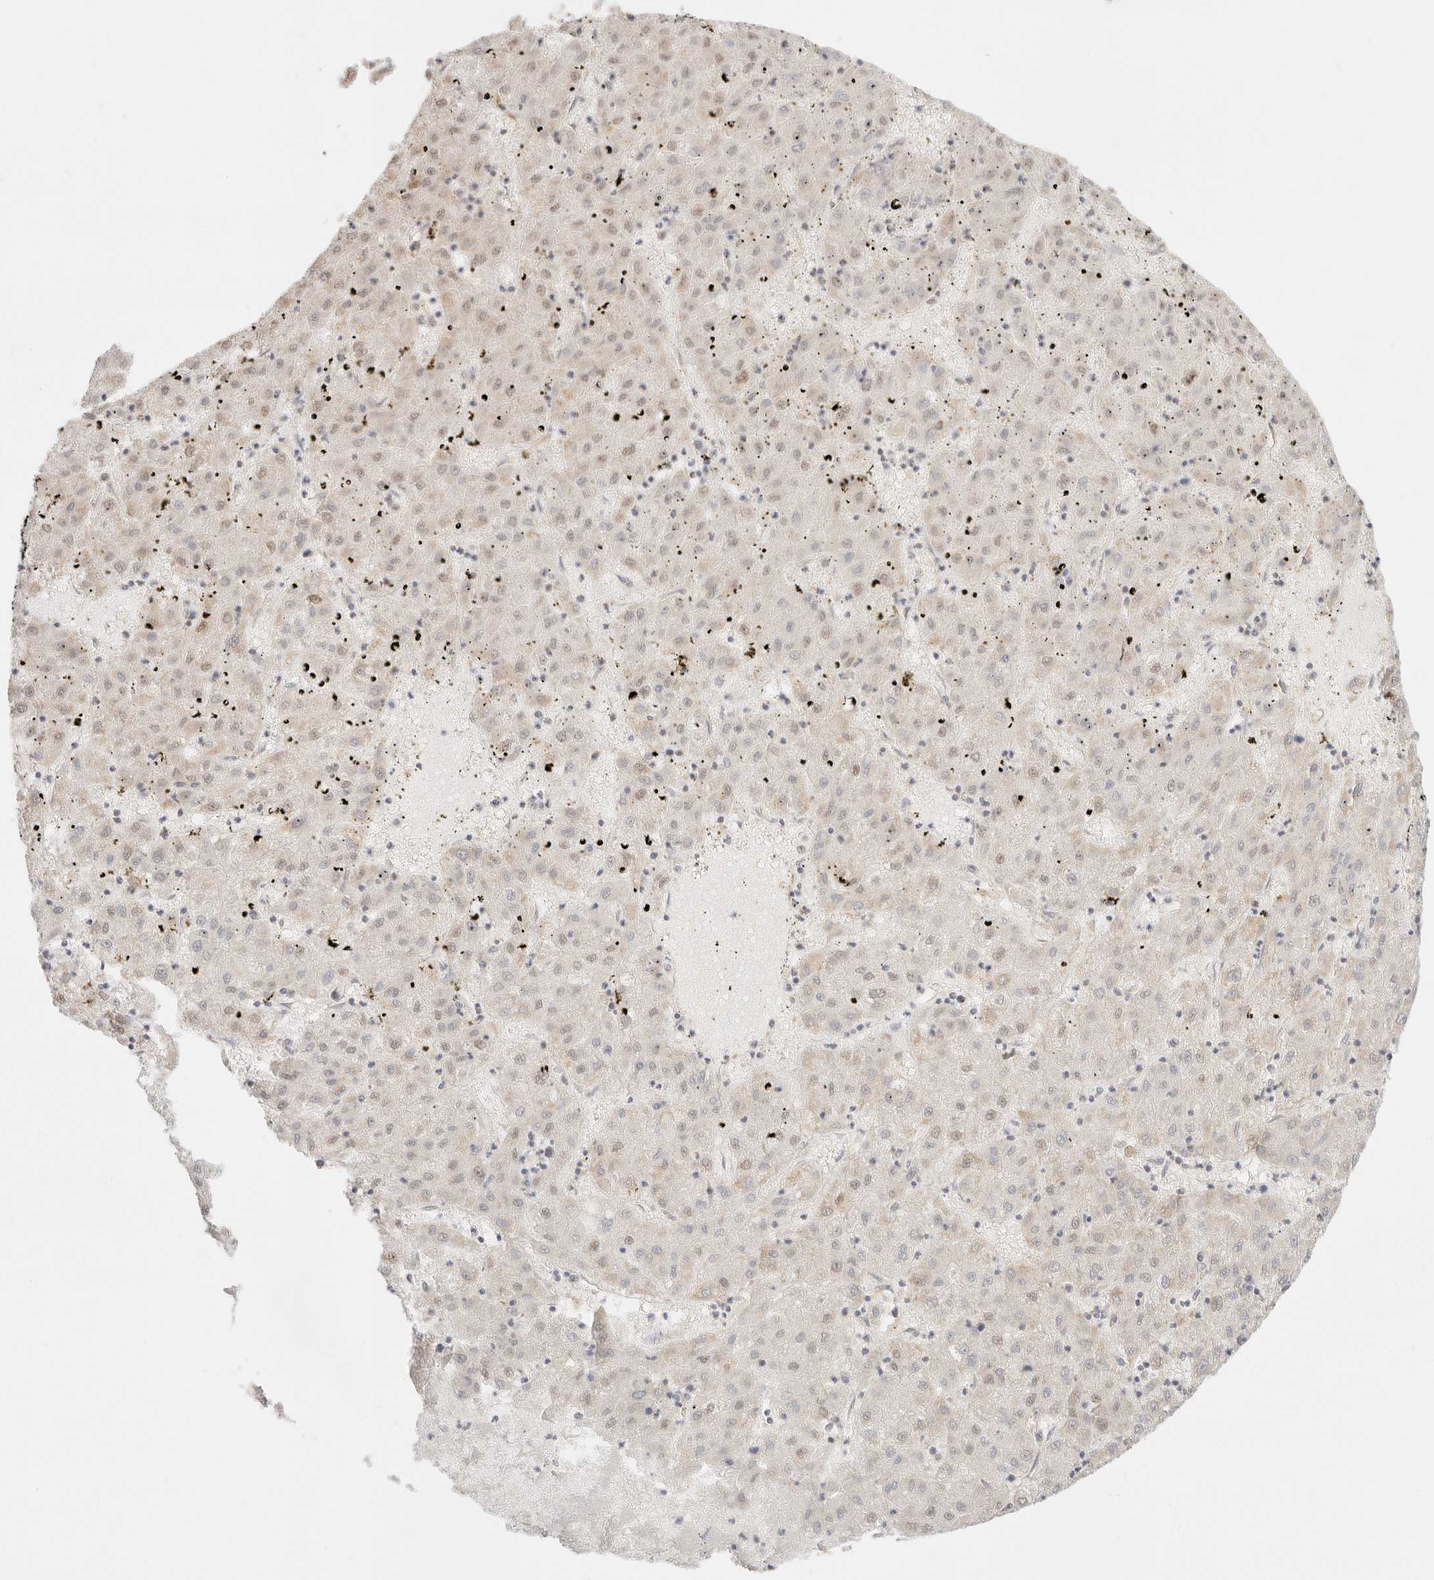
{"staining": {"intensity": "weak", "quantity": "25%-75%", "location": "cytoplasmic/membranous,nuclear"}, "tissue": "liver cancer", "cell_type": "Tumor cells", "image_type": "cancer", "snomed": [{"axis": "morphology", "description": "Carcinoma, Hepatocellular, NOS"}, {"axis": "topography", "description": "Liver"}], "caption": "A high-resolution image shows immunohistochemistry staining of liver hepatocellular carcinoma, which demonstrates weak cytoplasmic/membranous and nuclear expression in approximately 25%-75% of tumor cells.", "gene": "ZC3H11A", "patient": {"sex": "male", "age": 72}}